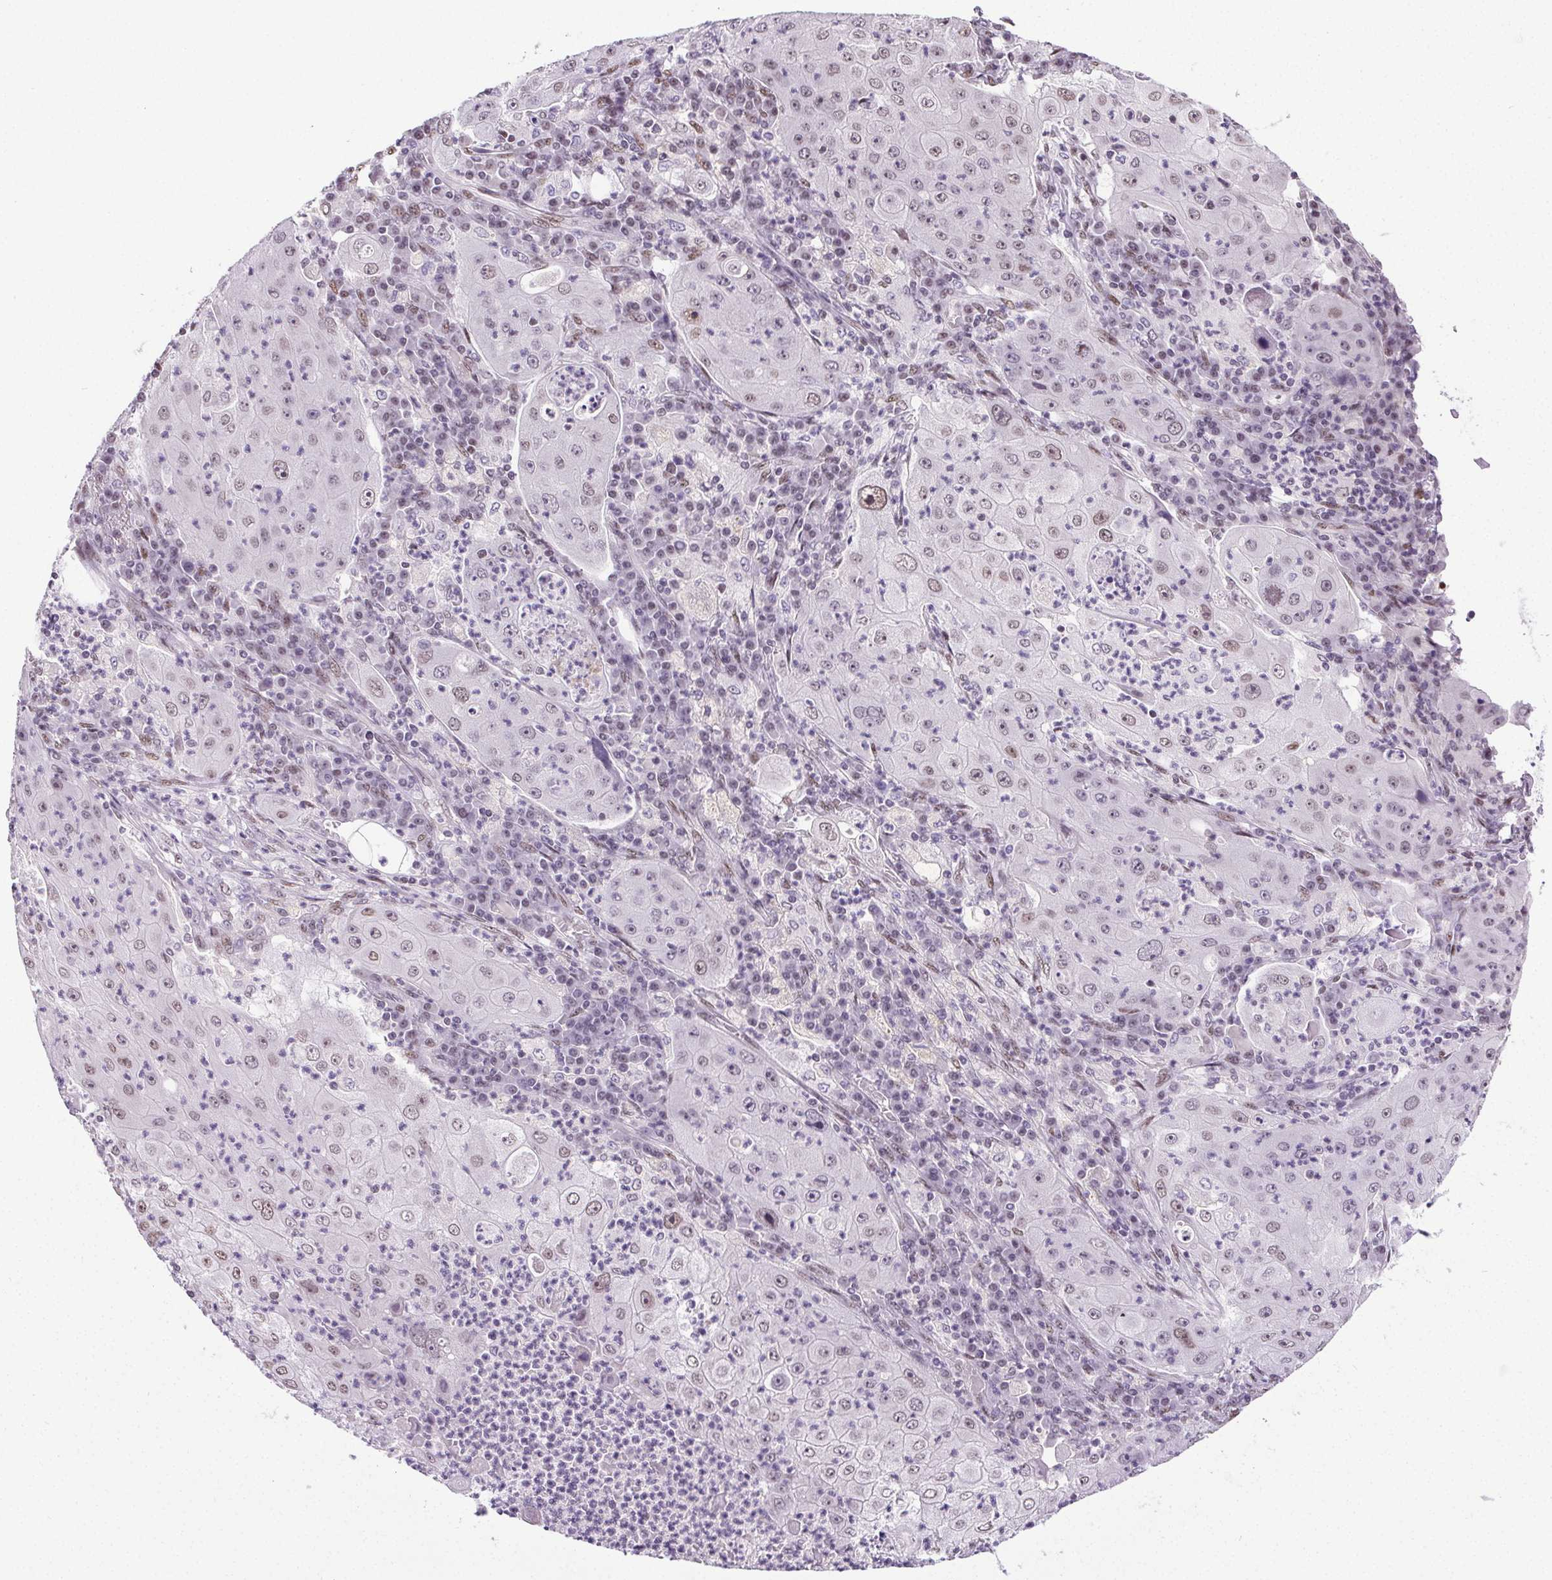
{"staining": {"intensity": "weak", "quantity": "25%-75%", "location": "nuclear"}, "tissue": "lung cancer", "cell_type": "Tumor cells", "image_type": "cancer", "snomed": [{"axis": "morphology", "description": "Squamous cell carcinoma, NOS"}, {"axis": "topography", "description": "Lung"}], "caption": "Human lung cancer stained for a protein (brown) reveals weak nuclear positive staining in approximately 25%-75% of tumor cells.", "gene": "GP6", "patient": {"sex": "female", "age": 59}}